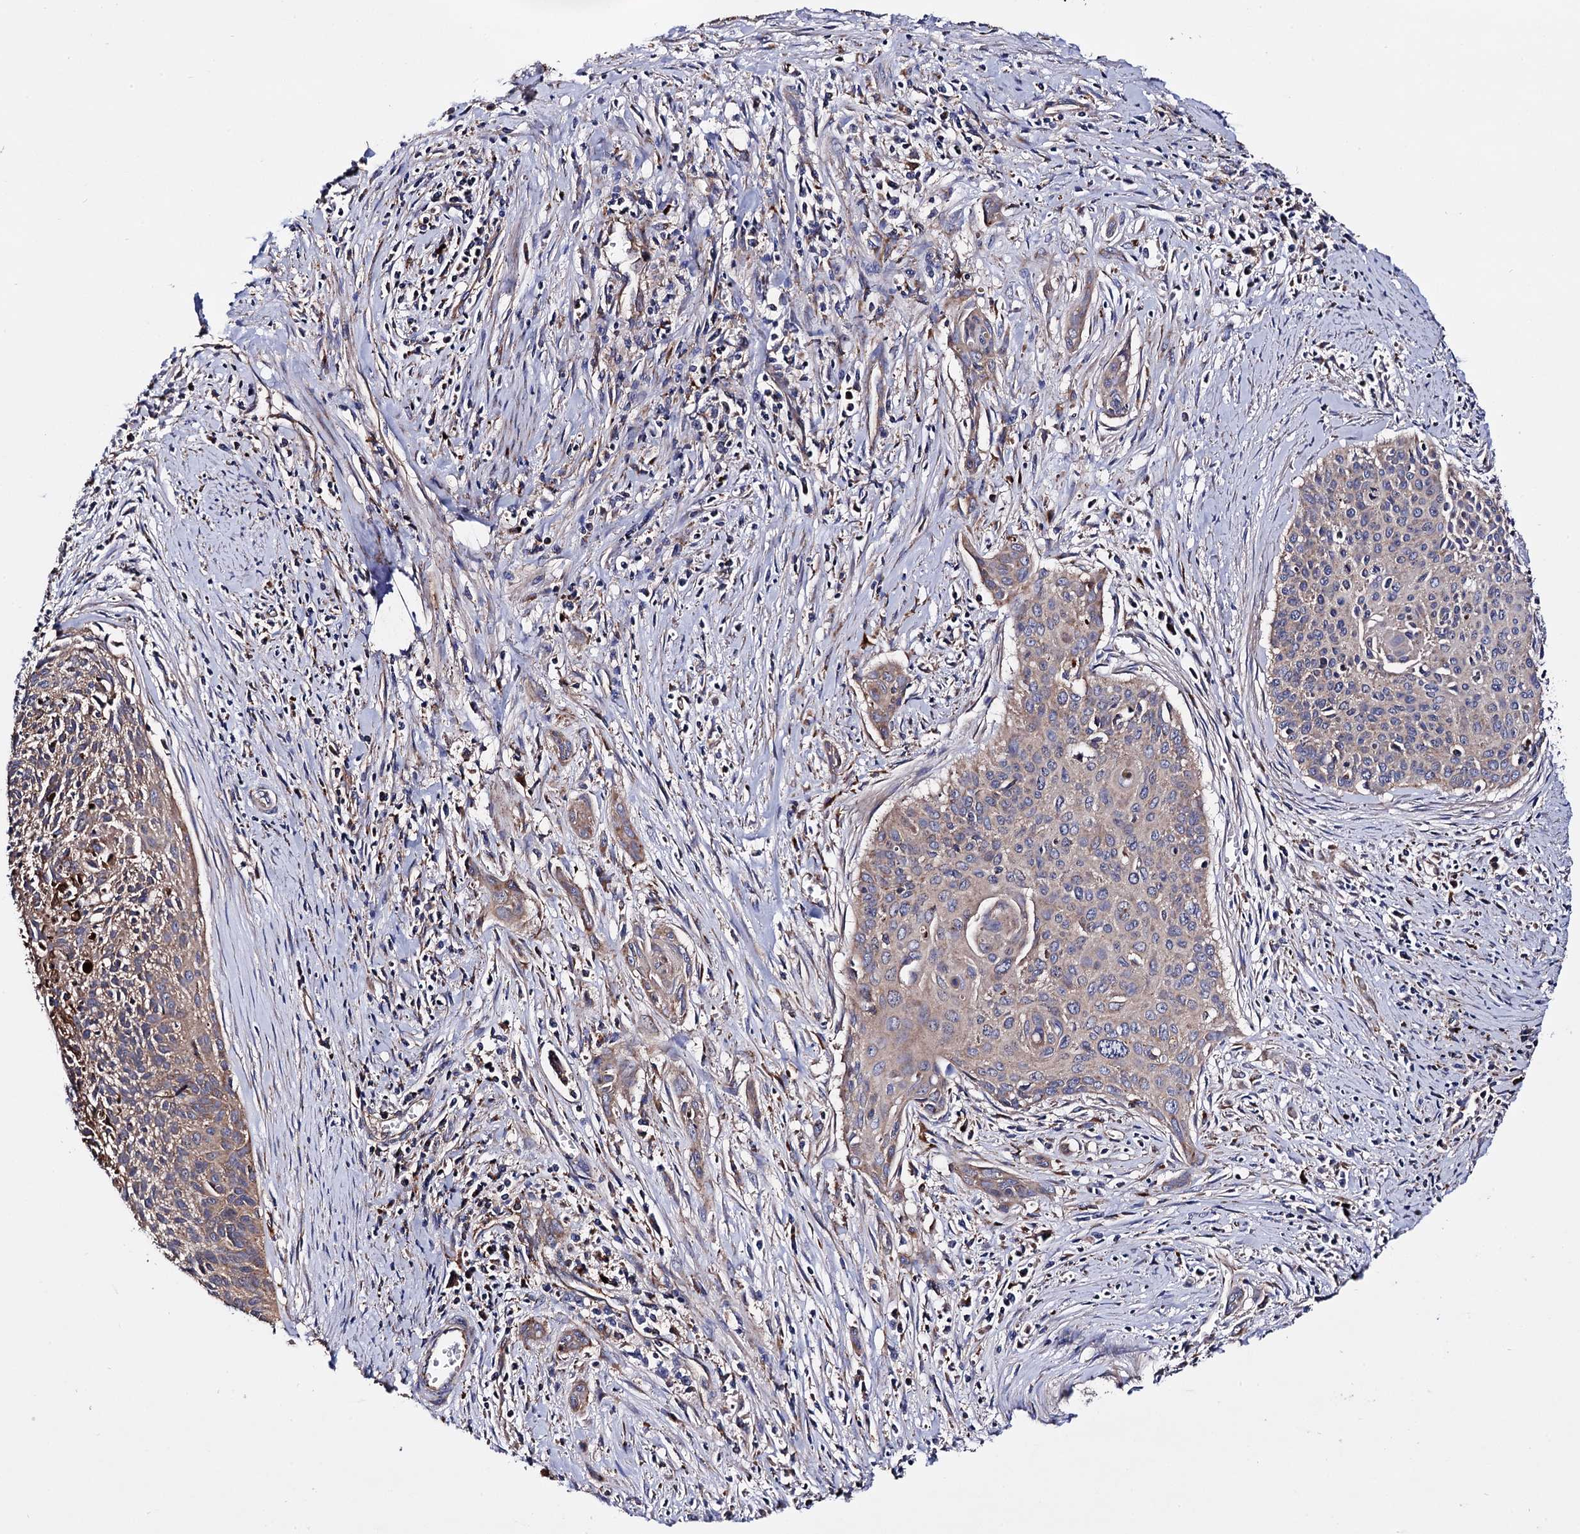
{"staining": {"intensity": "weak", "quantity": ">75%", "location": "cytoplasmic/membranous"}, "tissue": "cervical cancer", "cell_type": "Tumor cells", "image_type": "cancer", "snomed": [{"axis": "morphology", "description": "Squamous cell carcinoma, NOS"}, {"axis": "topography", "description": "Cervix"}], "caption": "About >75% of tumor cells in human cervical squamous cell carcinoma show weak cytoplasmic/membranous protein staining as visualized by brown immunohistochemical staining.", "gene": "IQCH", "patient": {"sex": "female", "age": 55}}